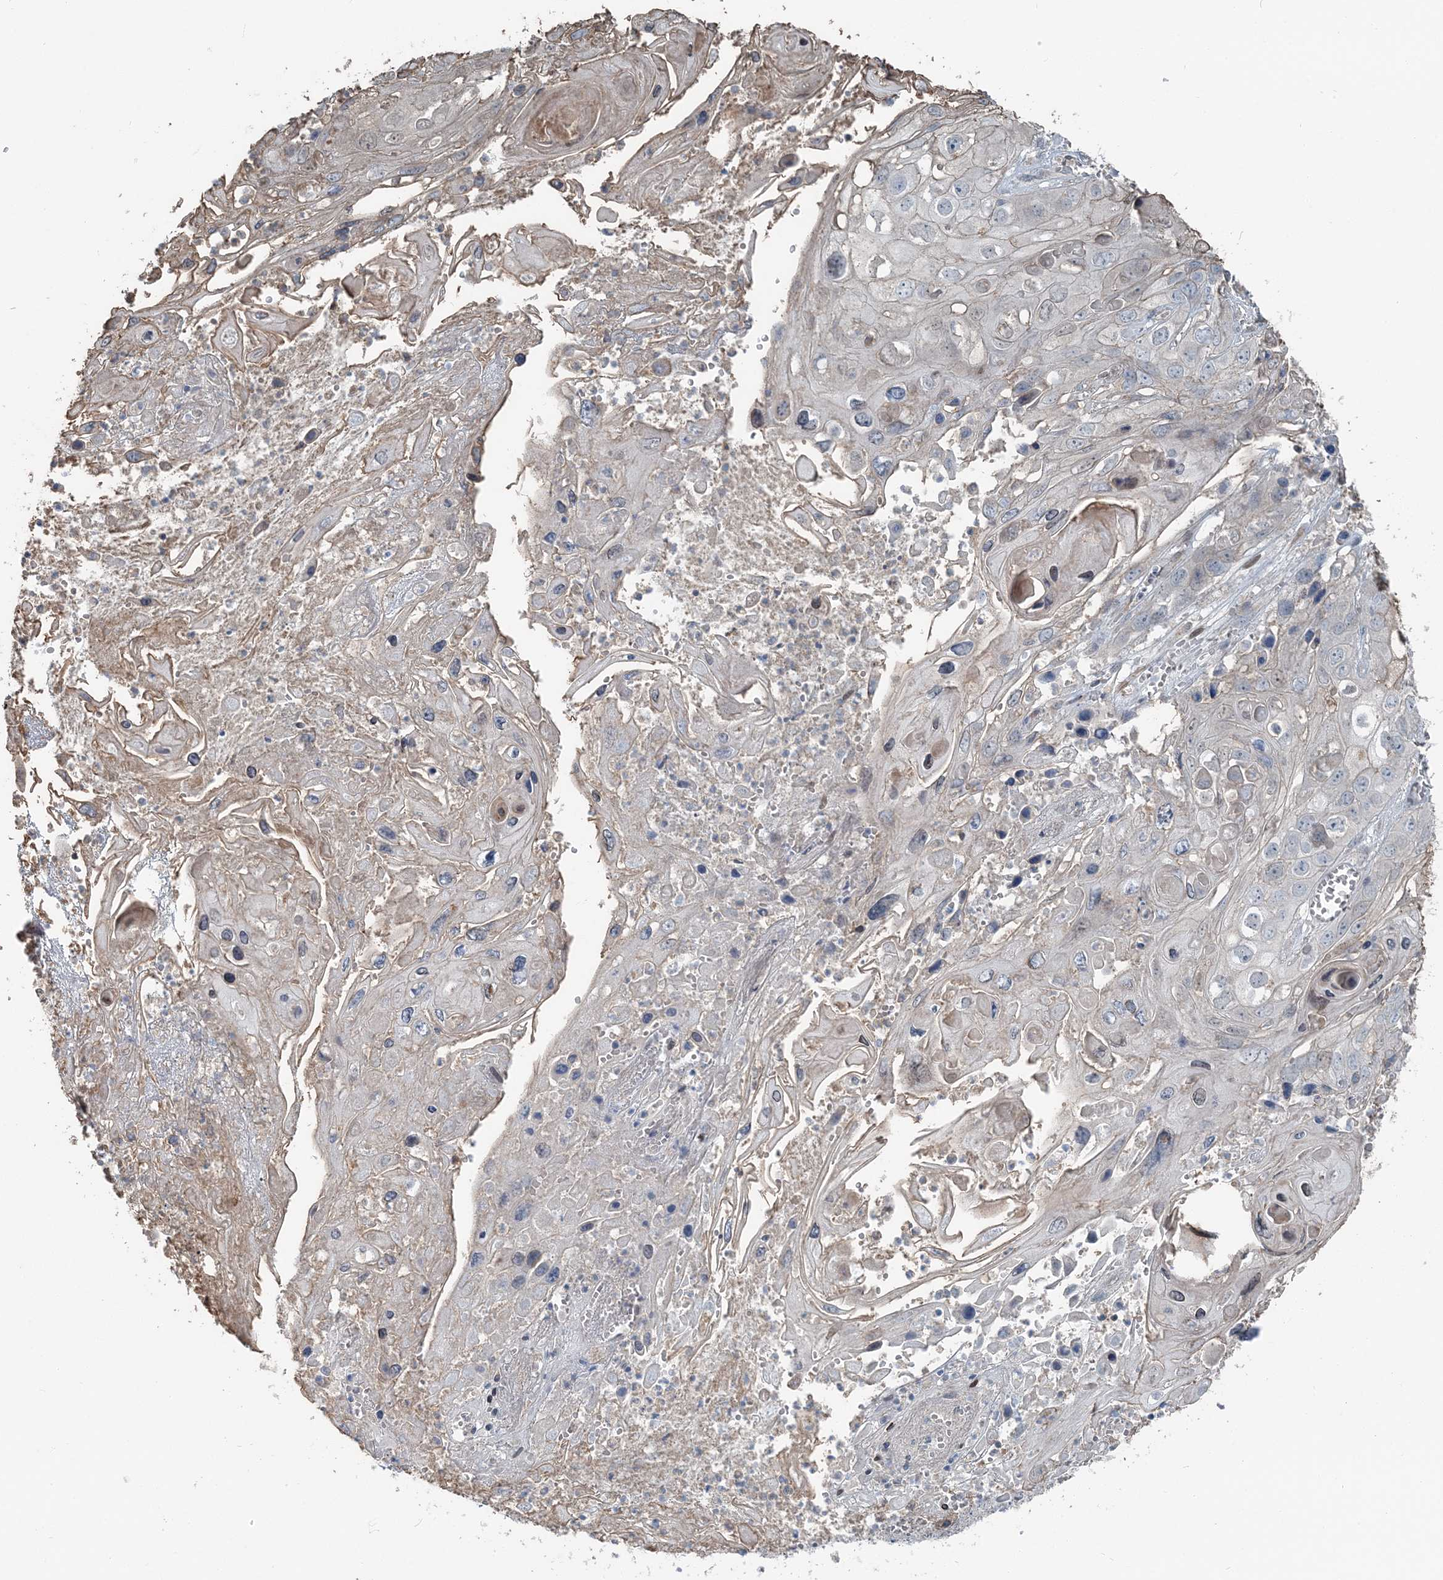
{"staining": {"intensity": "weak", "quantity": "<25%", "location": "cytoplasmic/membranous"}, "tissue": "skin cancer", "cell_type": "Tumor cells", "image_type": "cancer", "snomed": [{"axis": "morphology", "description": "Squamous cell carcinoma, NOS"}, {"axis": "topography", "description": "Skin"}], "caption": "IHC of human skin cancer displays no expression in tumor cells. (Brightfield microscopy of DAB immunohistochemistry at high magnification).", "gene": "FBXL17", "patient": {"sex": "male", "age": 55}}